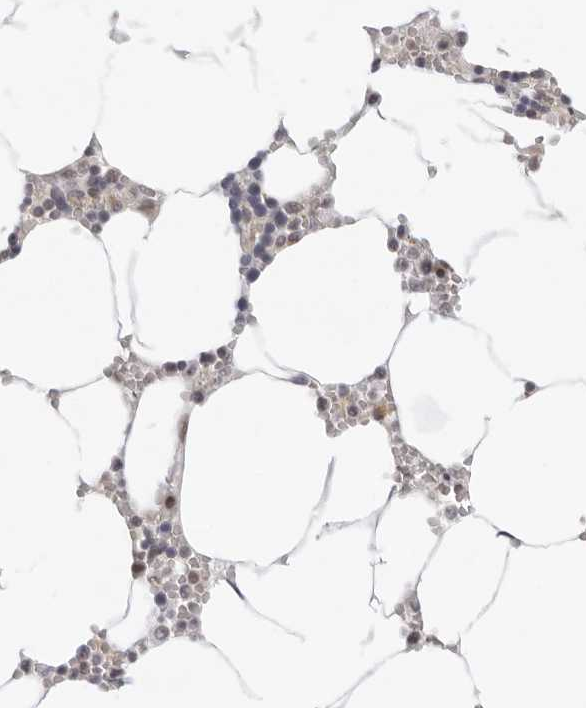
{"staining": {"intensity": "moderate", "quantity": "25%-75%", "location": "nuclear"}, "tissue": "bone marrow", "cell_type": "Hematopoietic cells", "image_type": "normal", "snomed": [{"axis": "morphology", "description": "Normal tissue, NOS"}, {"axis": "topography", "description": "Bone marrow"}], "caption": "A histopathology image of bone marrow stained for a protein shows moderate nuclear brown staining in hematopoietic cells. (DAB (3,3'-diaminobenzidine) IHC, brown staining for protein, blue staining for nuclei).", "gene": "ITGB3BP", "patient": {"sex": "male", "age": 70}}